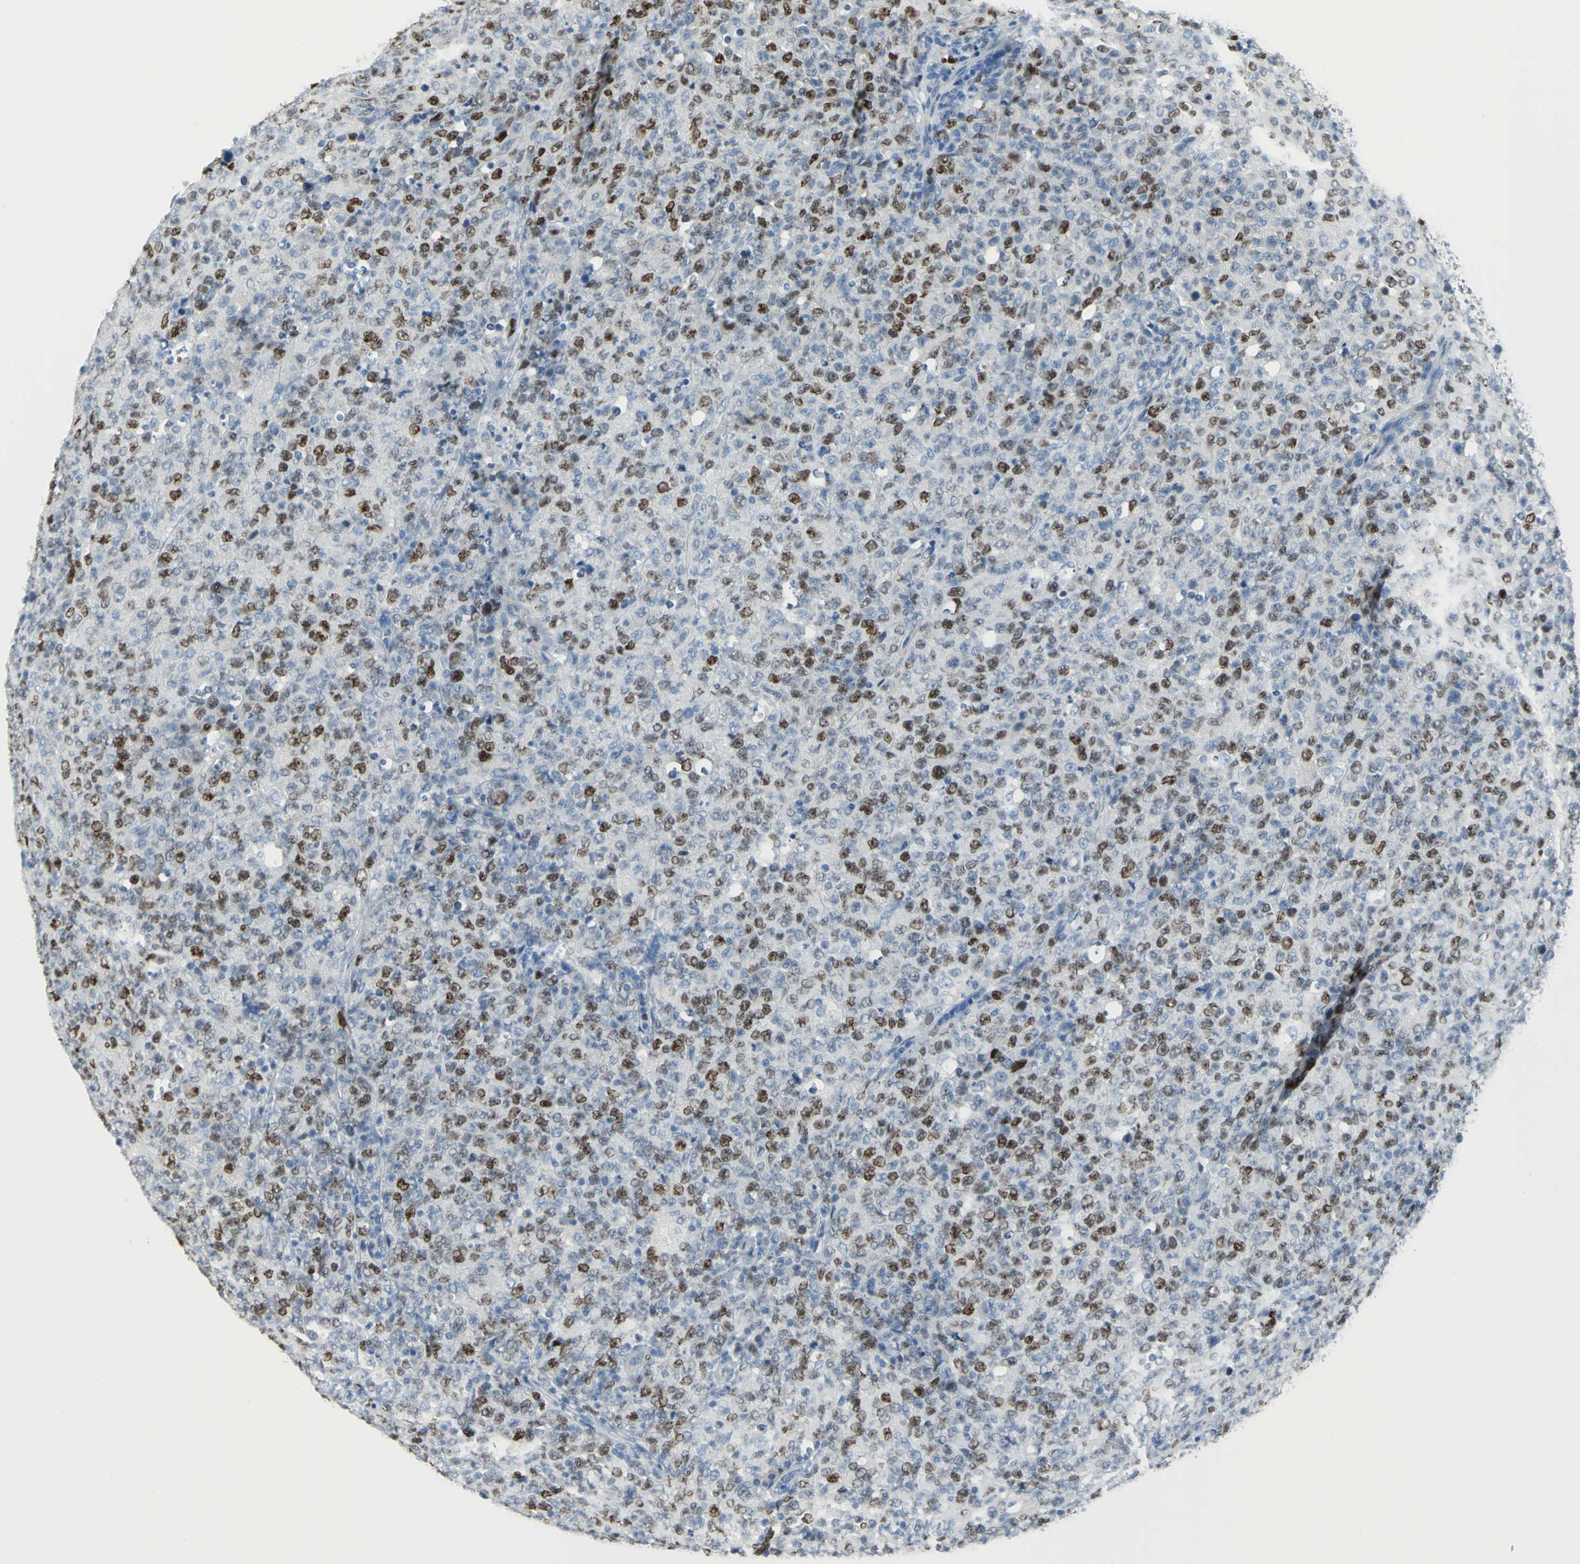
{"staining": {"intensity": "strong", "quantity": "25%-75%", "location": "nuclear"}, "tissue": "lymphoma", "cell_type": "Tumor cells", "image_type": "cancer", "snomed": [{"axis": "morphology", "description": "Malignant lymphoma, non-Hodgkin's type, High grade"}, {"axis": "topography", "description": "Tonsil"}], "caption": "High-power microscopy captured an immunohistochemistry photomicrograph of high-grade malignant lymphoma, non-Hodgkin's type, revealing strong nuclear expression in approximately 25%-75% of tumor cells.", "gene": "MCM3", "patient": {"sex": "female", "age": 36}}